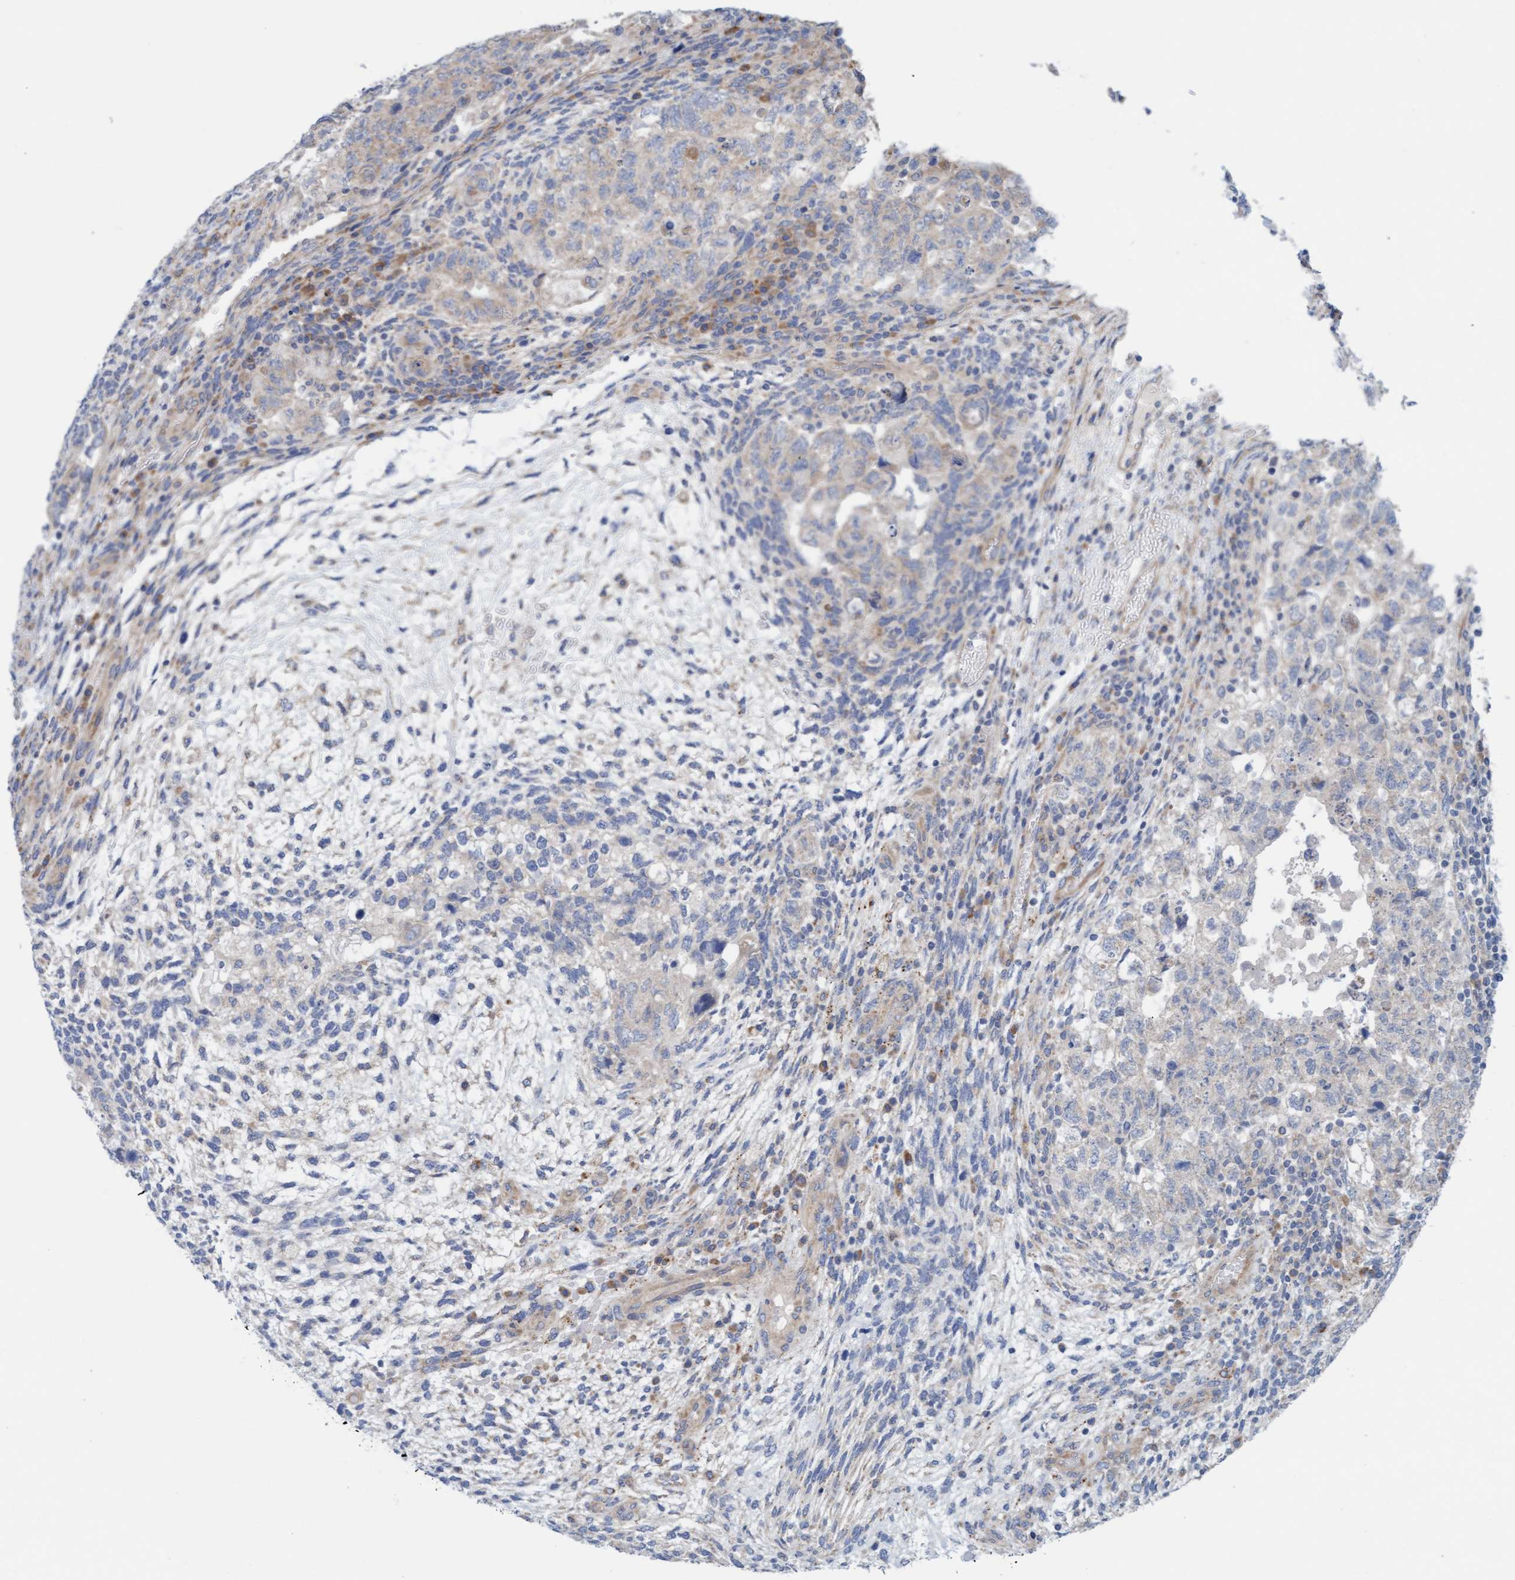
{"staining": {"intensity": "negative", "quantity": "none", "location": "none"}, "tissue": "testis cancer", "cell_type": "Tumor cells", "image_type": "cancer", "snomed": [{"axis": "morphology", "description": "Carcinoma, Embryonal, NOS"}, {"axis": "topography", "description": "Testis"}], "caption": "The IHC micrograph has no significant positivity in tumor cells of testis embryonal carcinoma tissue. (DAB immunohistochemistry (IHC) visualized using brightfield microscopy, high magnification).", "gene": "CDK5RAP3", "patient": {"sex": "male", "age": 36}}